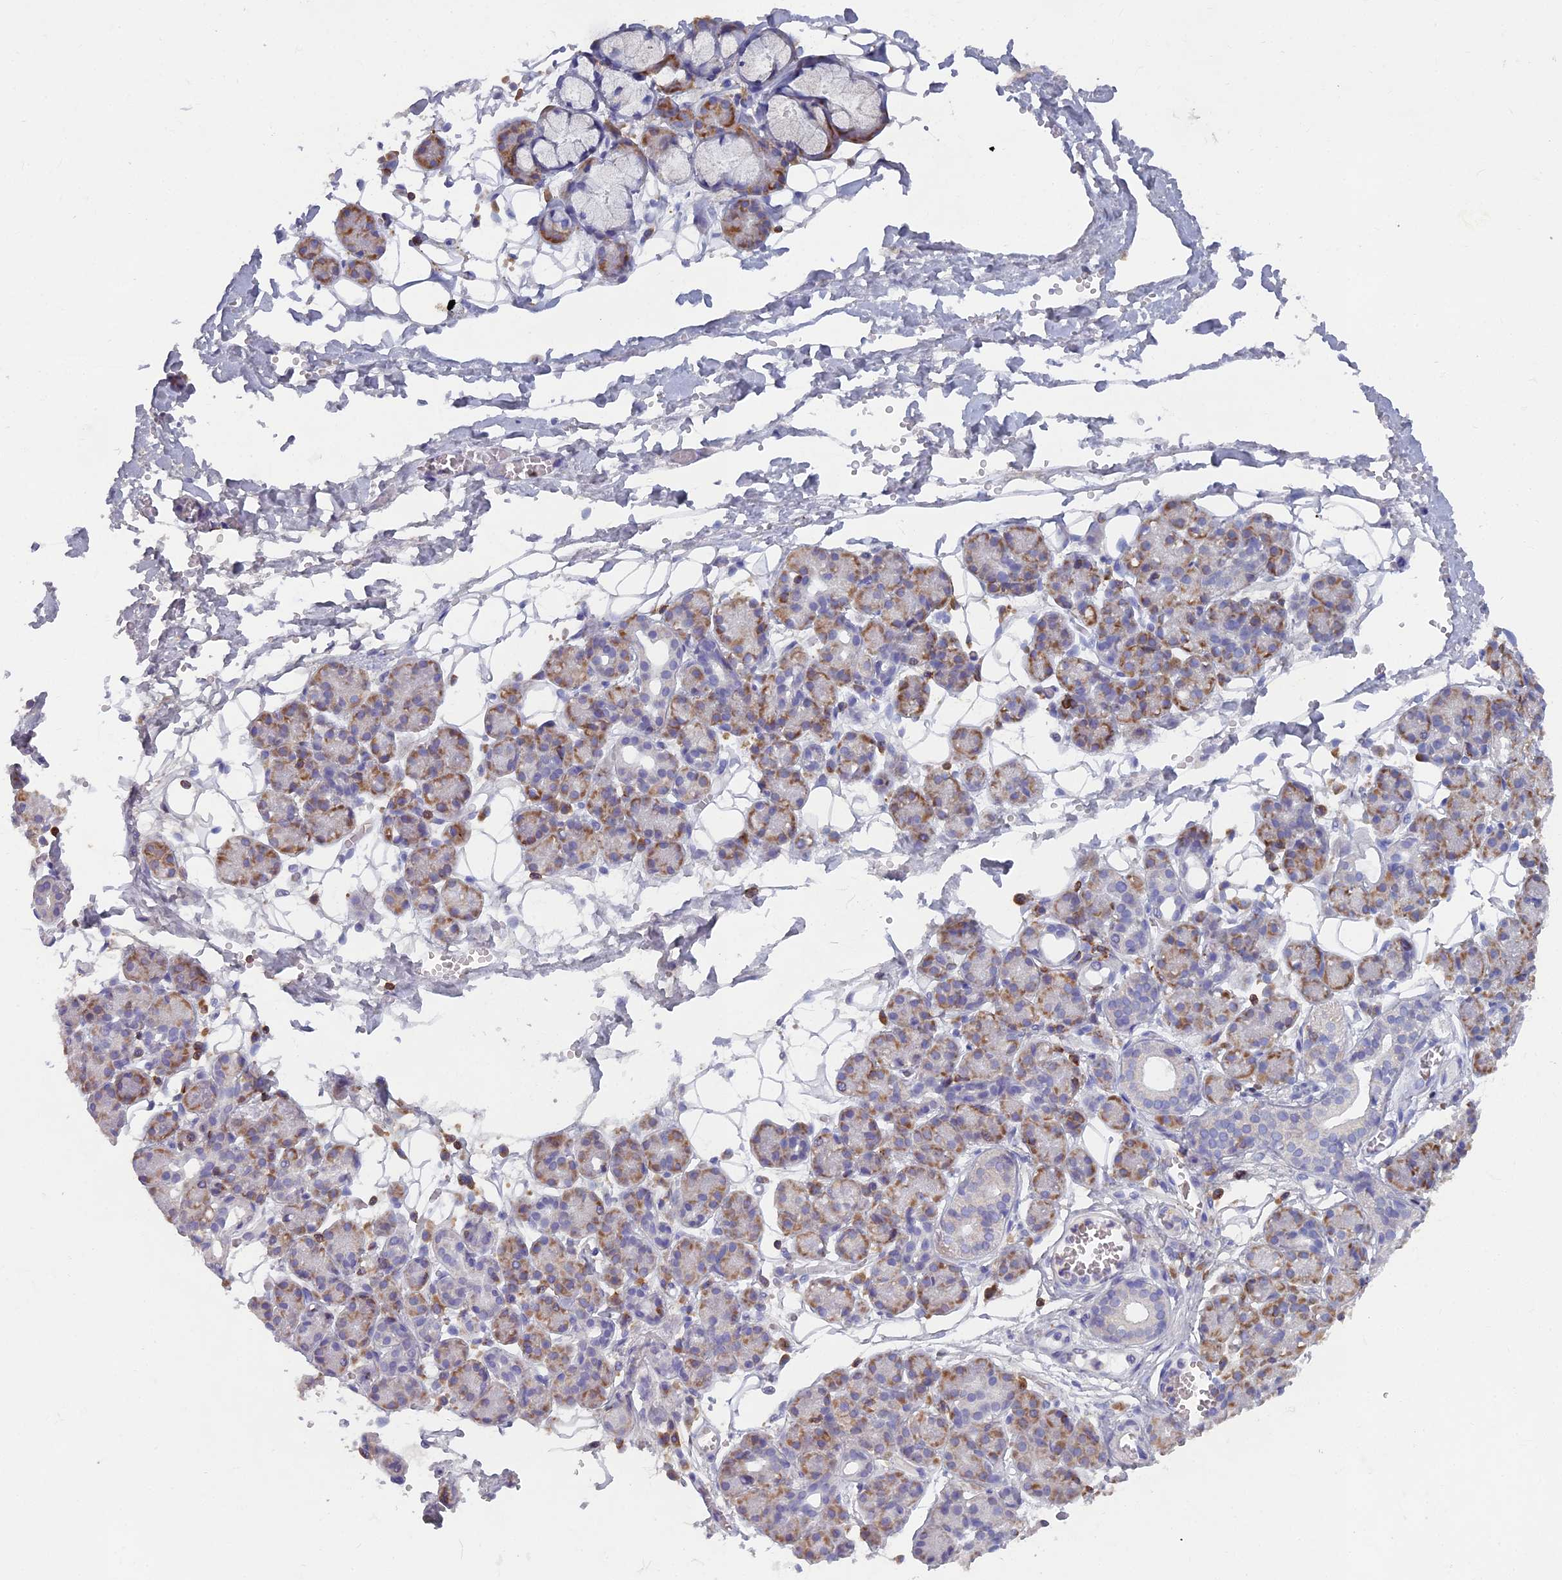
{"staining": {"intensity": "moderate", "quantity": "25%-75%", "location": "cytoplasmic/membranous"}, "tissue": "salivary gland", "cell_type": "Glandular cells", "image_type": "normal", "snomed": [{"axis": "morphology", "description": "Normal tissue, NOS"}, {"axis": "topography", "description": "Salivary gland"}], "caption": "Immunohistochemical staining of benign human salivary gland shows 25%-75% levels of moderate cytoplasmic/membranous protein expression in approximately 25%-75% of glandular cells.", "gene": "ABI3BP", "patient": {"sex": "male", "age": 63}}